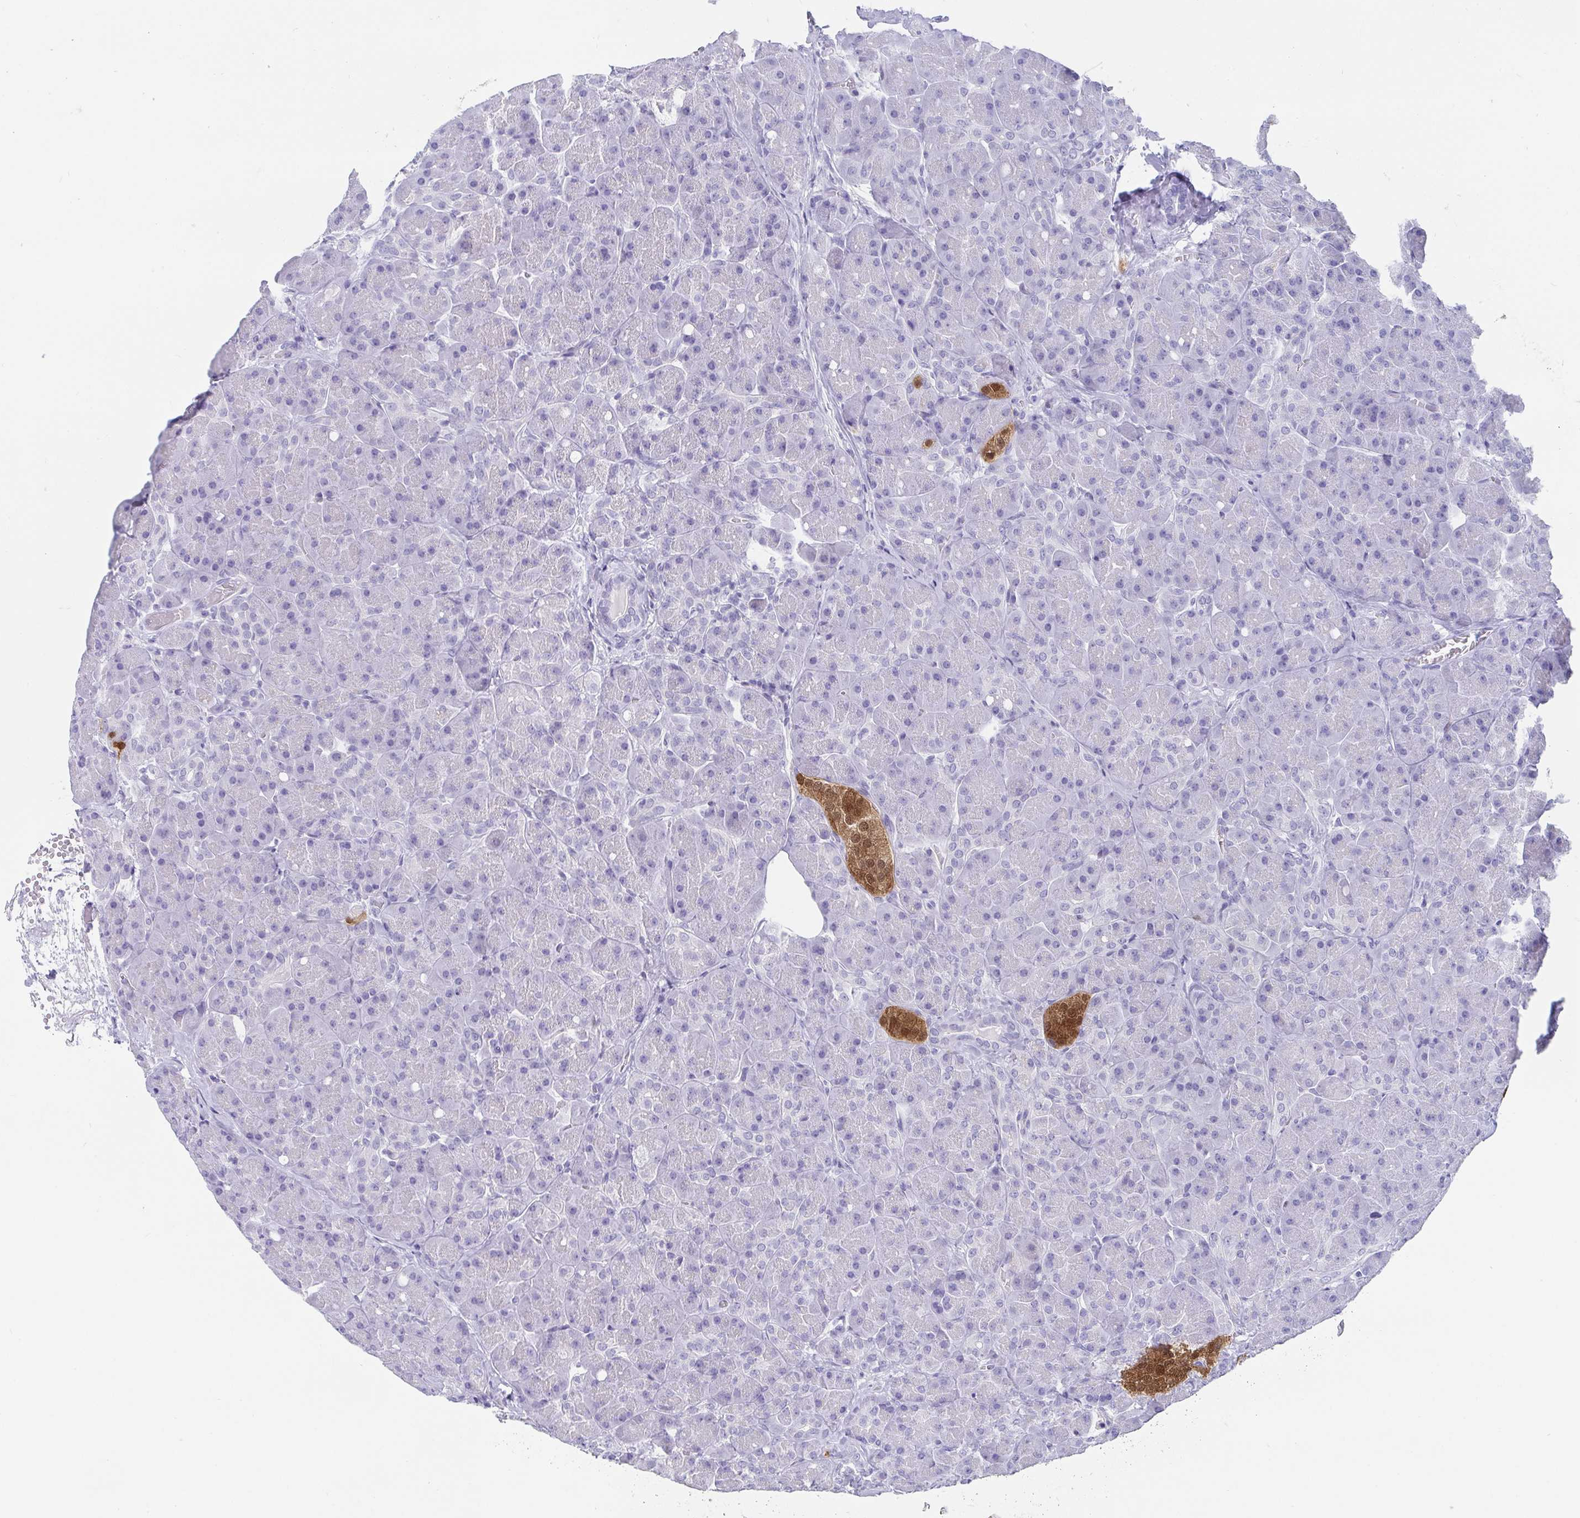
{"staining": {"intensity": "negative", "quantity": "none", "location": "none"}, "tissue": "pancreas", "cell_type": "Exocrine glandular cells", "image_type": "normal", "snomed": [{"axis": "morphology", "description": "Normal tissue, NOS"}, {"axis": "topography", "description": "Pancreas"}], "caption": "This micrograph is of benign pancreas stained with immunohistochemistry to label a protein in brown with the nuclei are counter-stained blue. There is no staining in exocrine glandular cells.", "gene": "SCGN", "patient": {"sex": "male", "age": 55}}